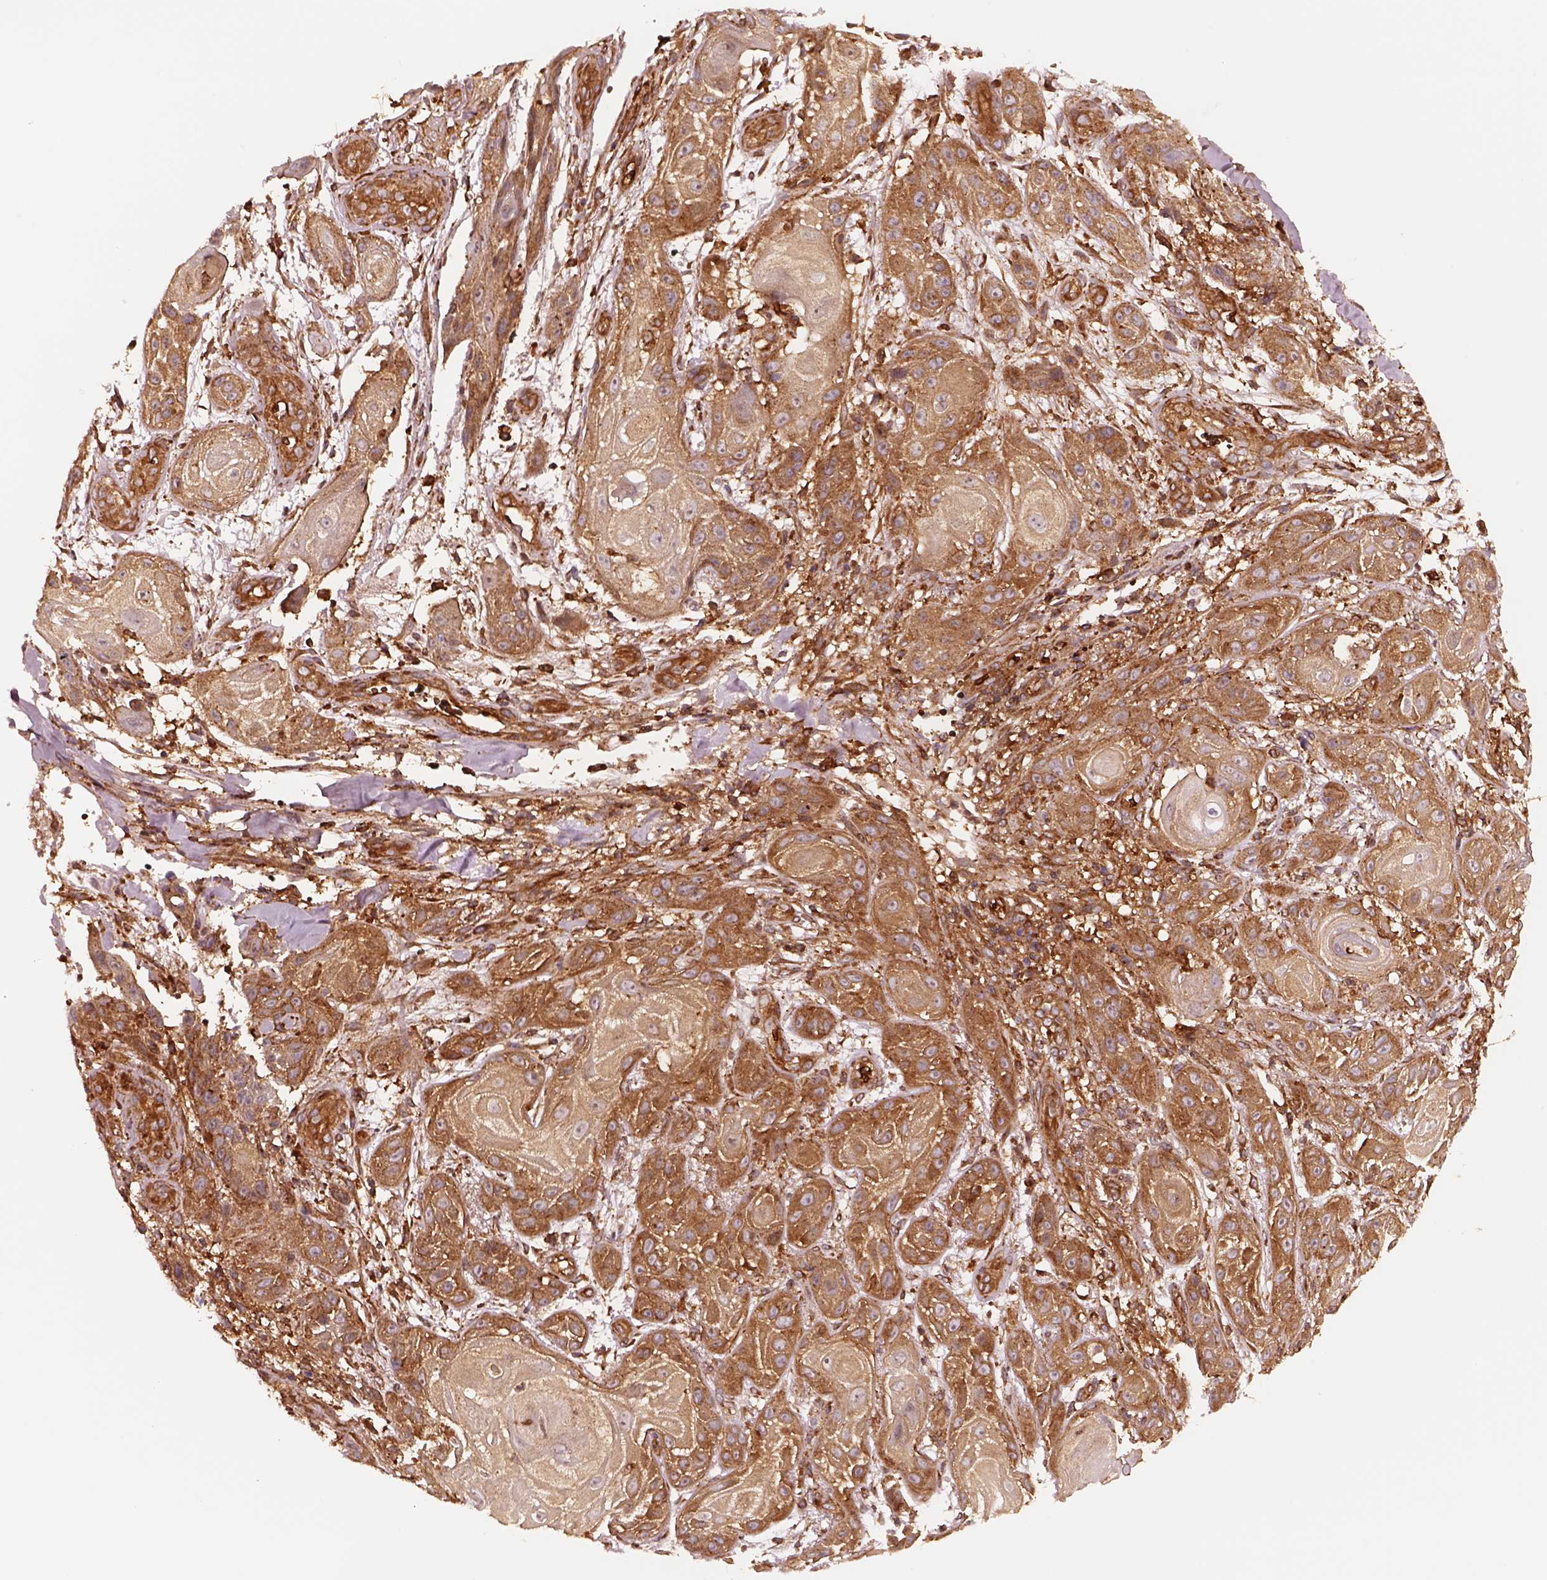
{"staining": {"intensity": "strong", "quantity": "25%-75%", "location": "cytoplasmic/membranous"}, "tissue": "skin cancer", "cell_type": "Tumor cells", "image_type": "cancer", "snomed": [{"axis": "morphology", "description": "Squamous cell carcinoma, NOS"}, {"axis": "topography", "description": "Skin"}], "caption": "About 25%-75% of tumor cells in human skin squamous cell carcinoma reveal strong cytoplasmic/membranous protein expression as visualized by brown immunohistochemical staining.", "gene": "WASHC2A", "patient": {"sex": "male", "age": 62}}